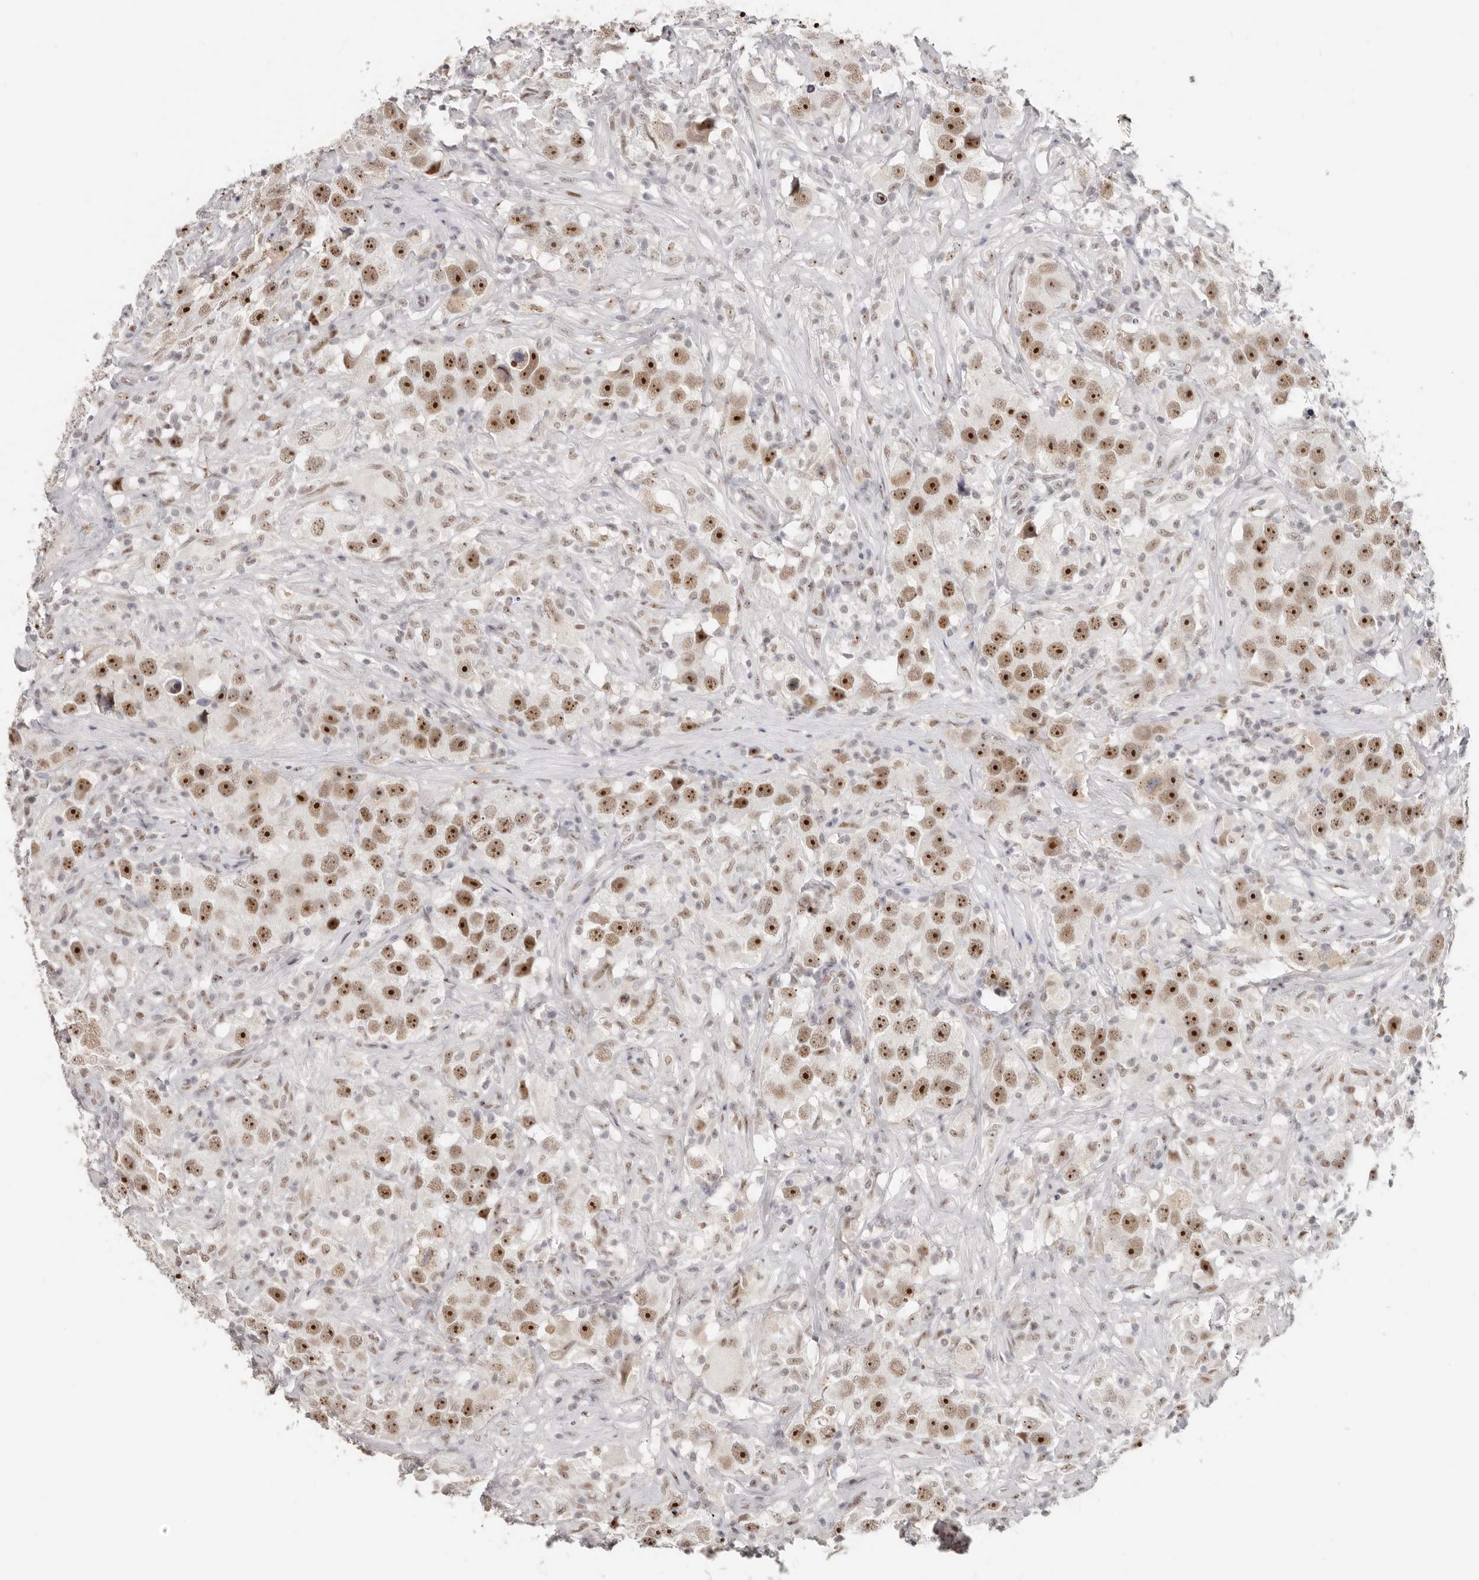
{"staining": {"intensity": "strong", "quantity": ">75%", "location": "nuclear"}, "tissue": "testis cancer", "cell_type": "Tumor cells", "image_type": "cancer", "snomed": [{"axis": "morphology", "description": "Seminoma, NOS"}, {"axis": "topography", "description": "Testis"}], "caption": "Testis seminoma stained with a protein marker exhibits strong staining in tumor cells.", "gene": "LARP7", "patient": {"sex": "male", "age": 49}}